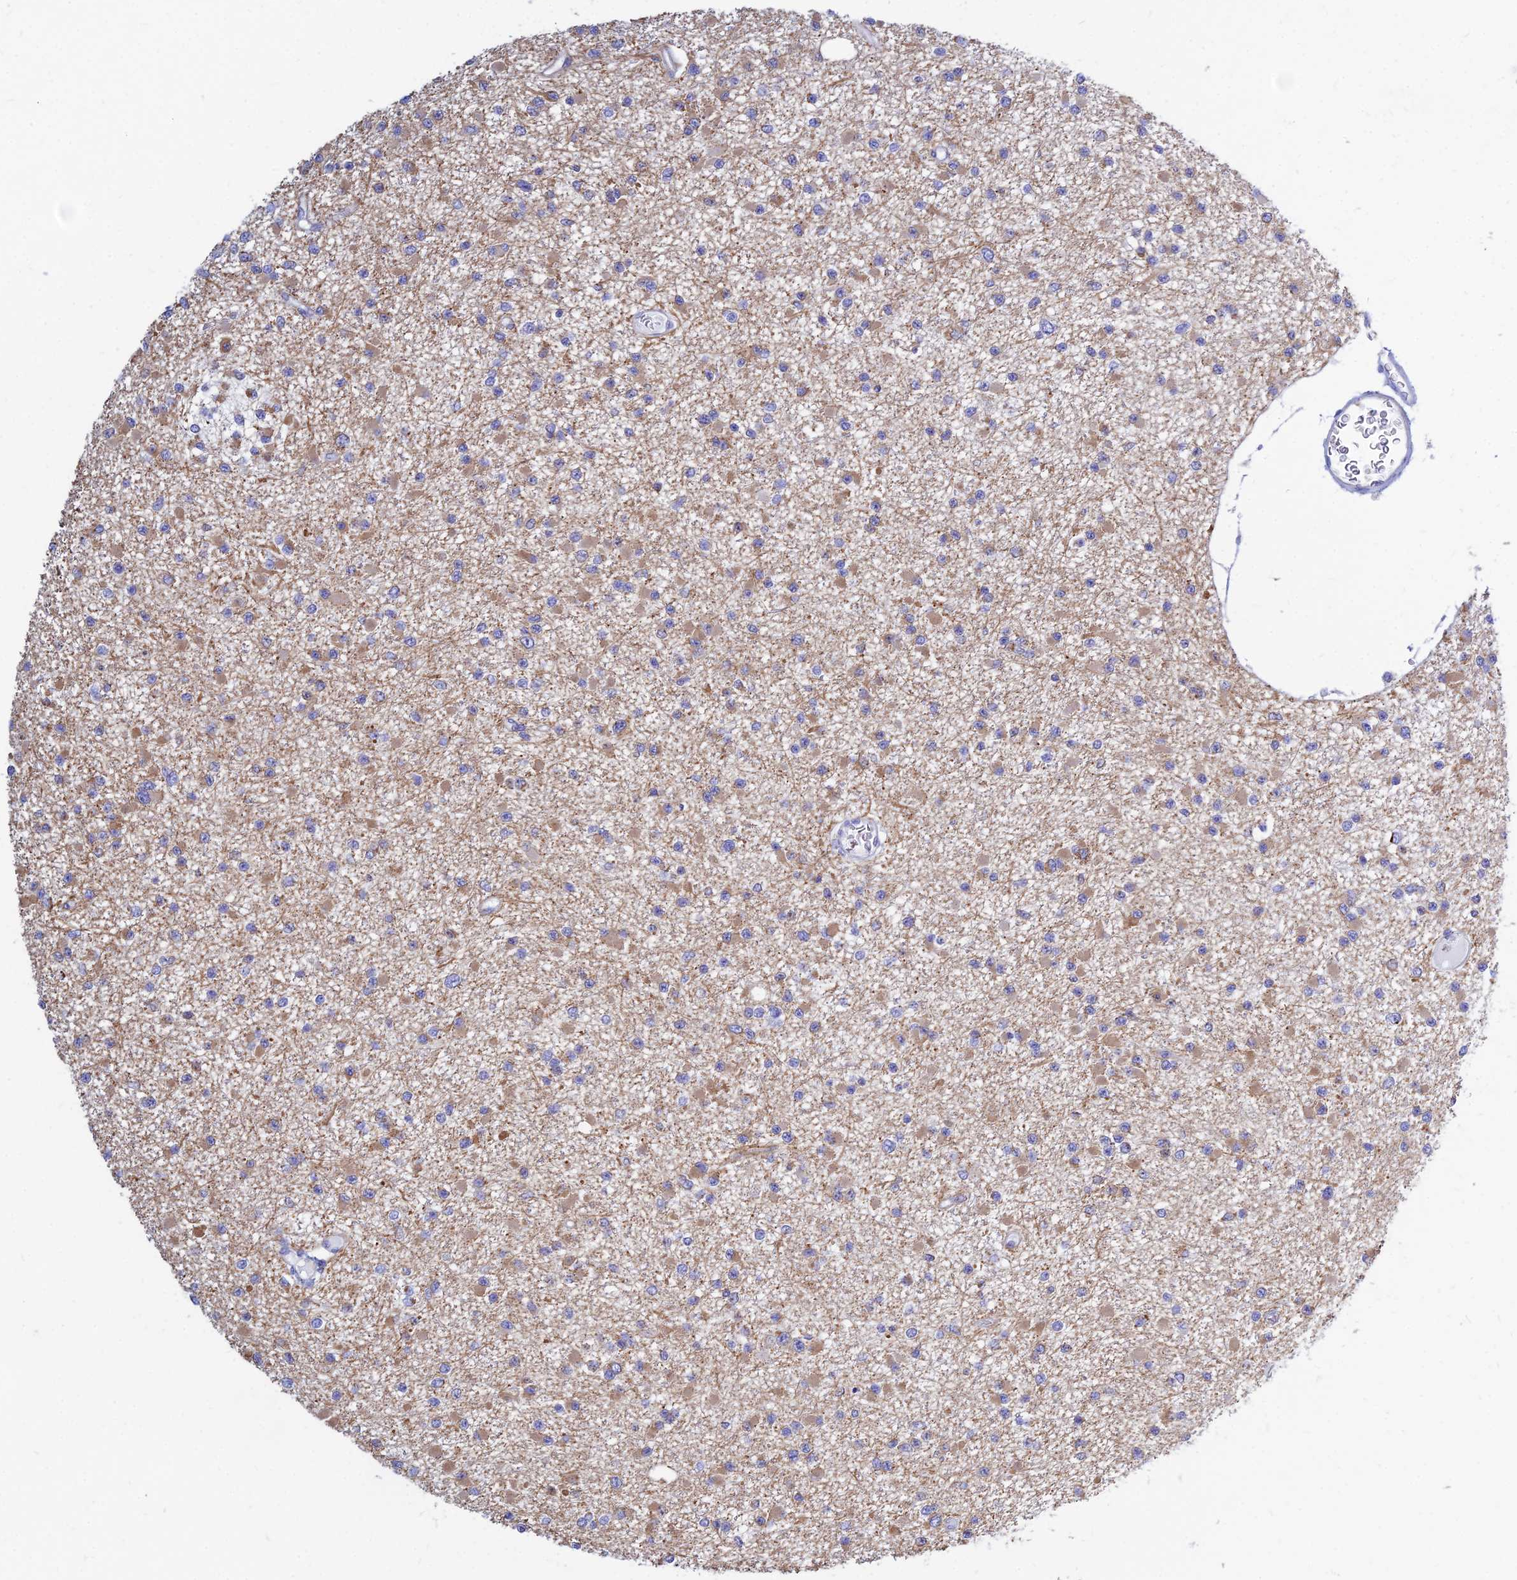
{"staining": {"intensity": "moderate", "quantity": "<25%", "location": "cytoplasmic/membranous"}, "tissue": "glioma", "cell_type": "Tumor cells", "image_type": "cancer", "snomed": [{"axis": "morphology", "description": "Glioma, malignant, Low grade"}, {"axis": "topography", "description": "Brain"}], "caption": "This photomicrograph displays immunohistochemistry staining of human malignant low-grade glioma, with low moderate cytoplasmic/membranous staining in about <25% of tumor cells.", "gene": "MGST1", "patient": {"sex": "female", "age": 22}}